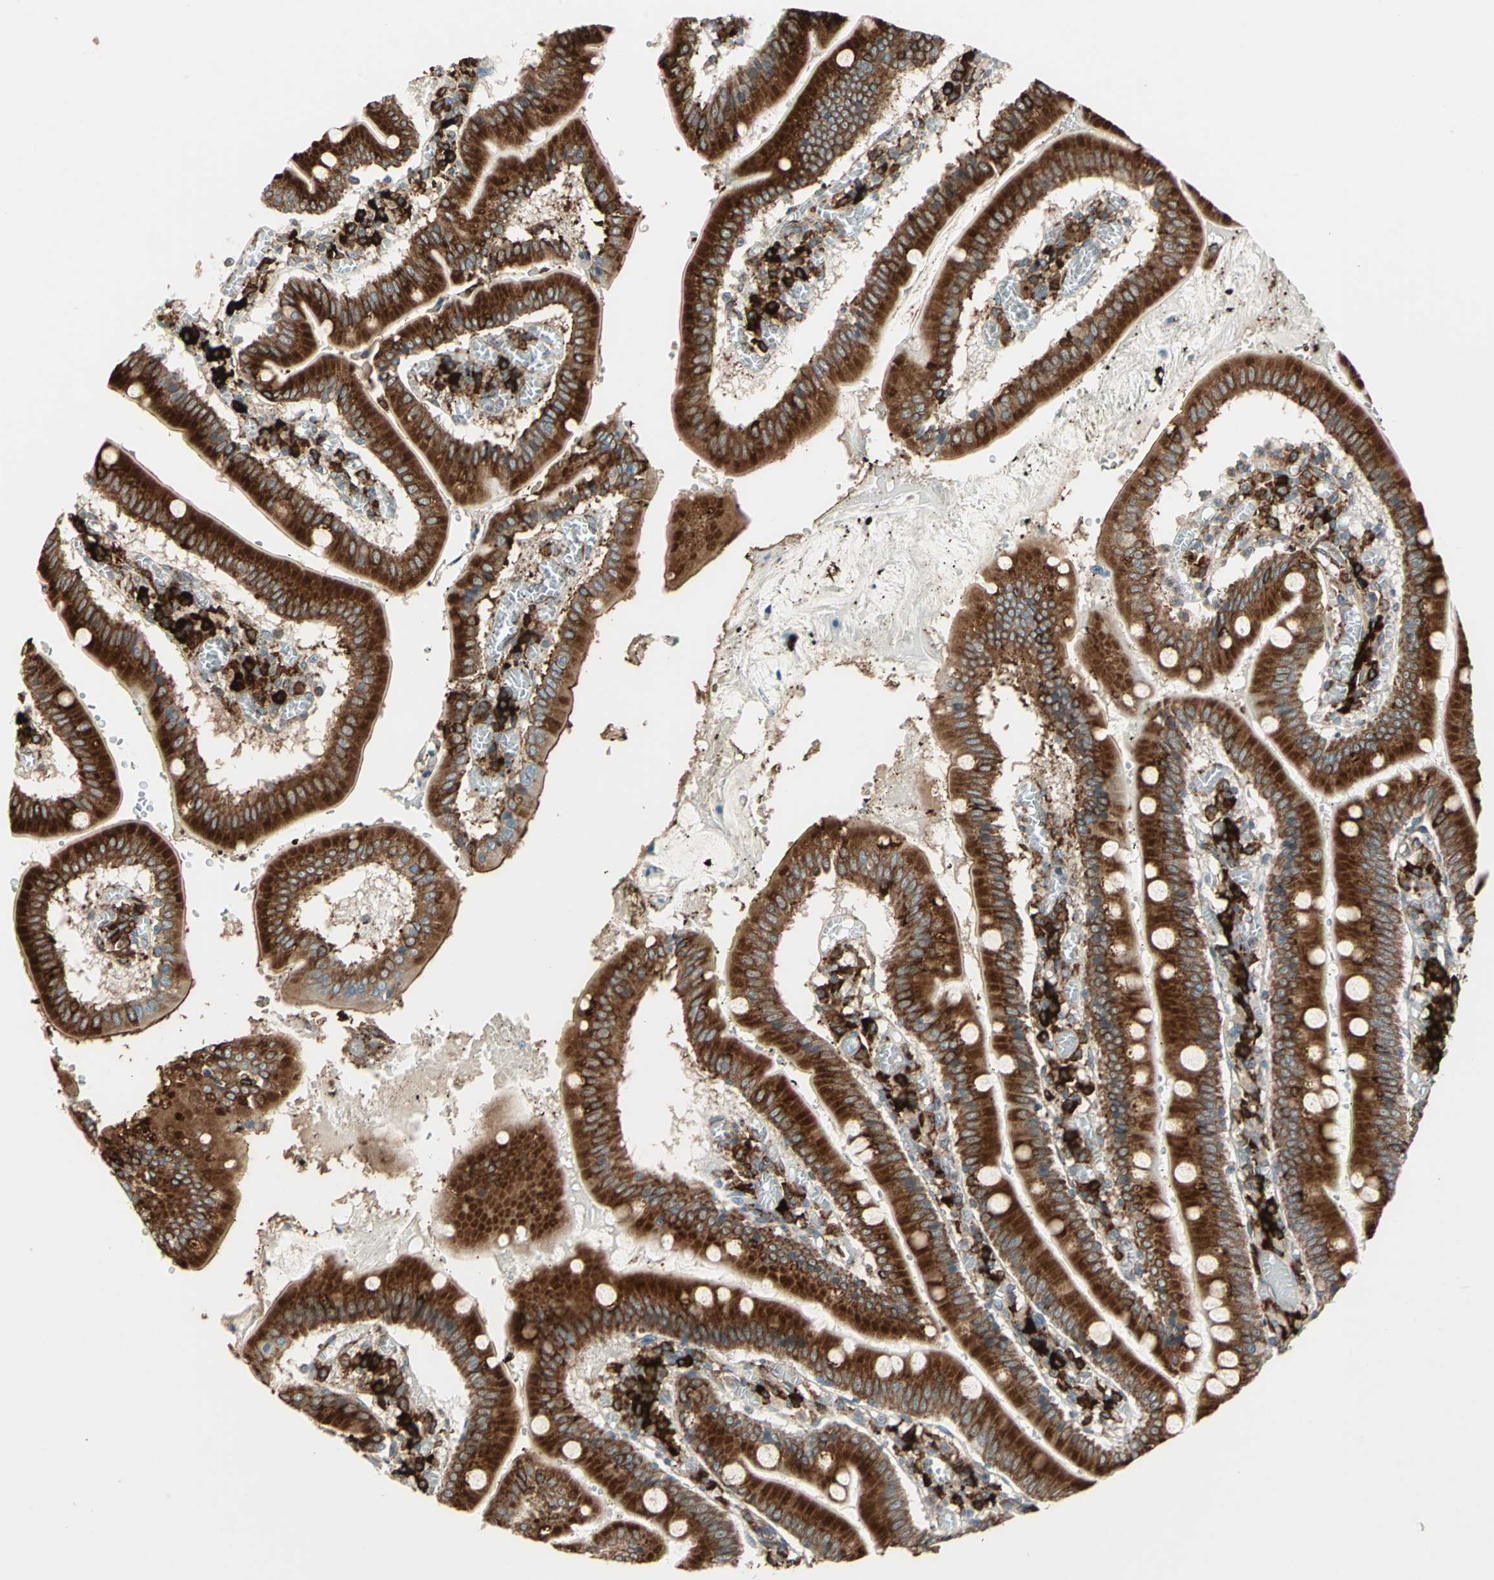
{"staining": {"intensity": "strong", "quantity": ">75%", "location": "cytoplasmic/membranous"}, "tissue": "small intestine", "cell_type": "Glandular cells", "image_type": "normal", "snomed": [{"axis": "morphology", "description": "Normal tissue, NOS"}, {"axis": "topography", "description": "Small intestine"}], "caption": "Human small intestine stained for a protein (brown) displays strong cytoplasmic/membranous positive staining in about >75% of glandular cells.", "gene": "PDIA4", "patient": {"sex": "male", "age": 71}}